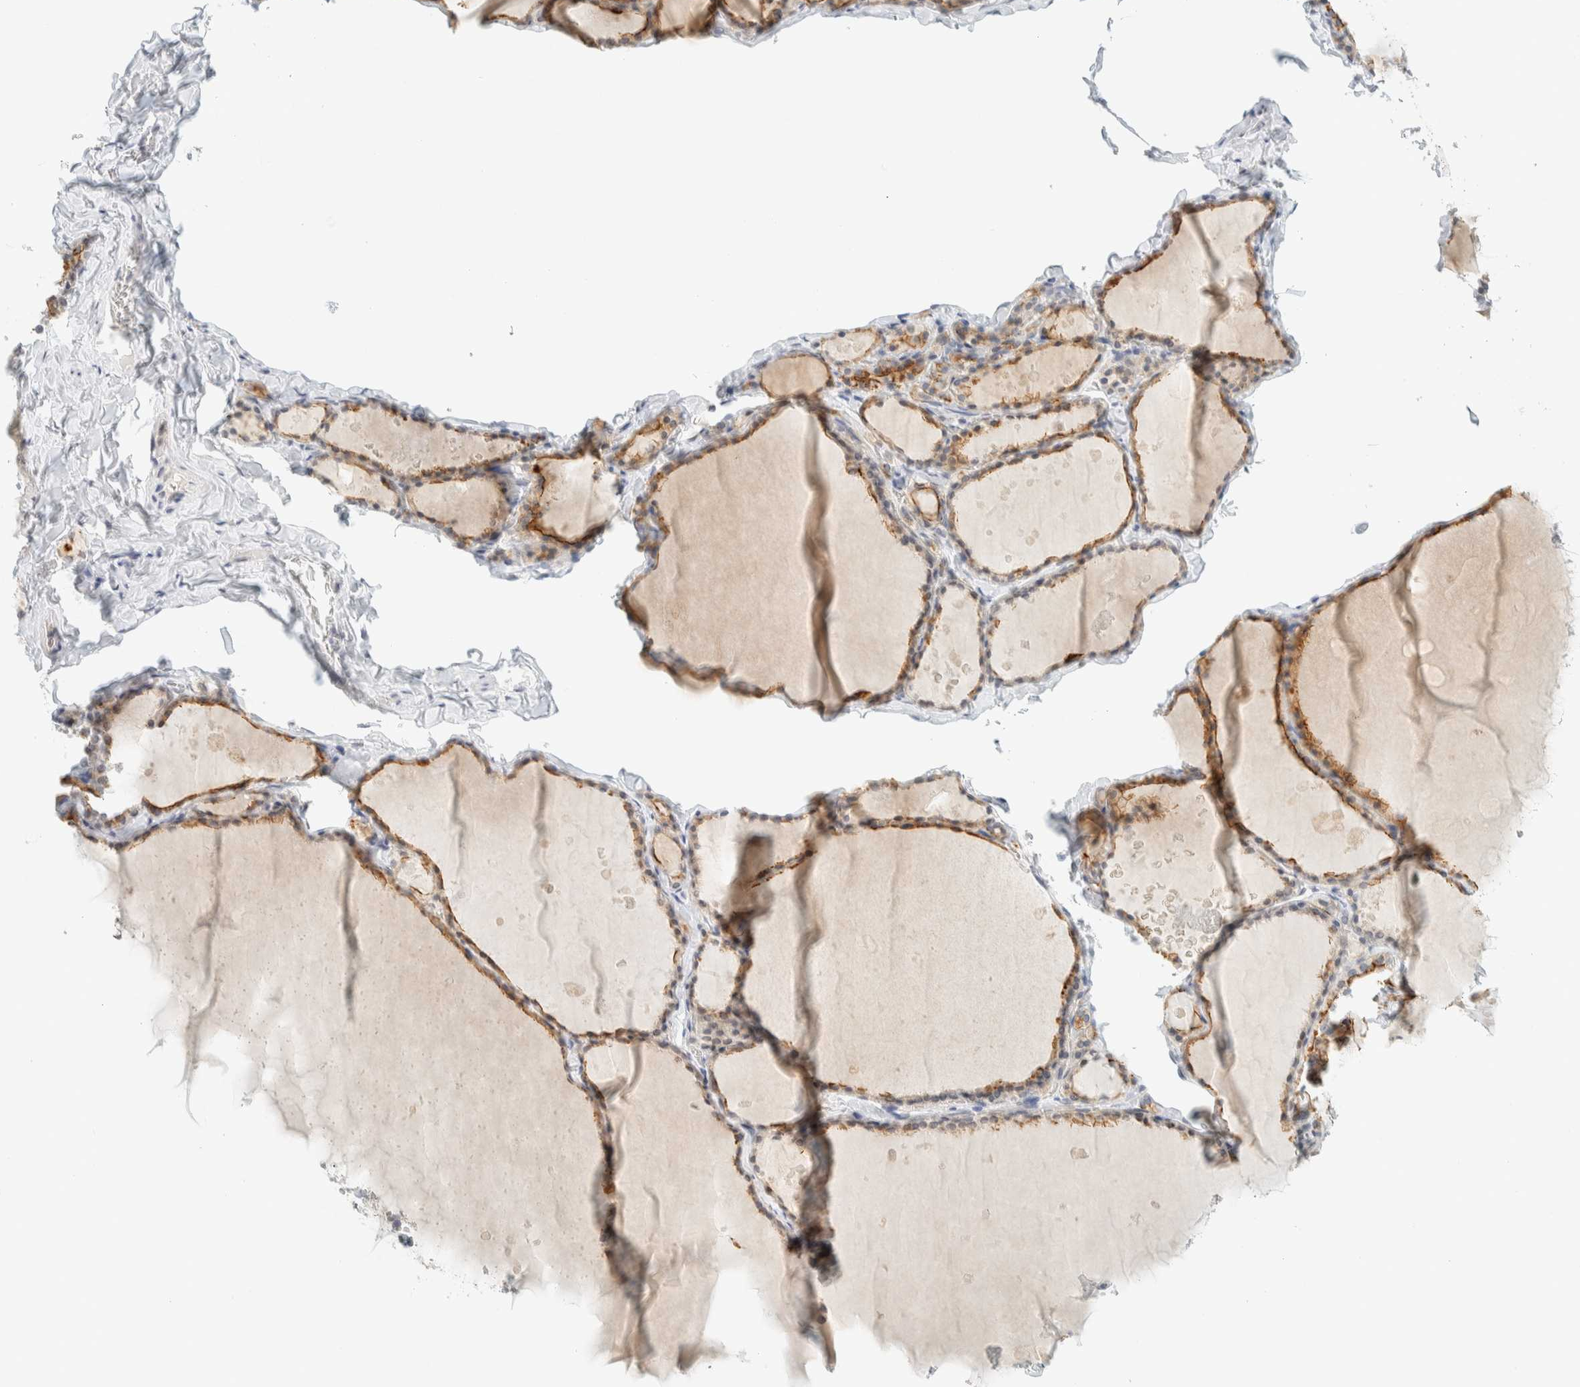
{"staining": {"intensity": "moderate", "quantity": ">75%", "location": "cytoplasmic/membranous"}, "tissue": "thyroid gland", "cell_type": "Glandular cells", "image_type": "normal", "snomed": [{"axis": "morphology", "description": "Normal tissue, NOS"}, {"axis": "topography", "description": "Thyroid gland"}], "caption": "Benign thyroid gland shows moderate cytoplasmic/membranous staining in about >75% of glandular cells, visualized by immunohistochemistry.", "gene": "C1QTNF12", "patient": {"sex": "male", "age": 56}}